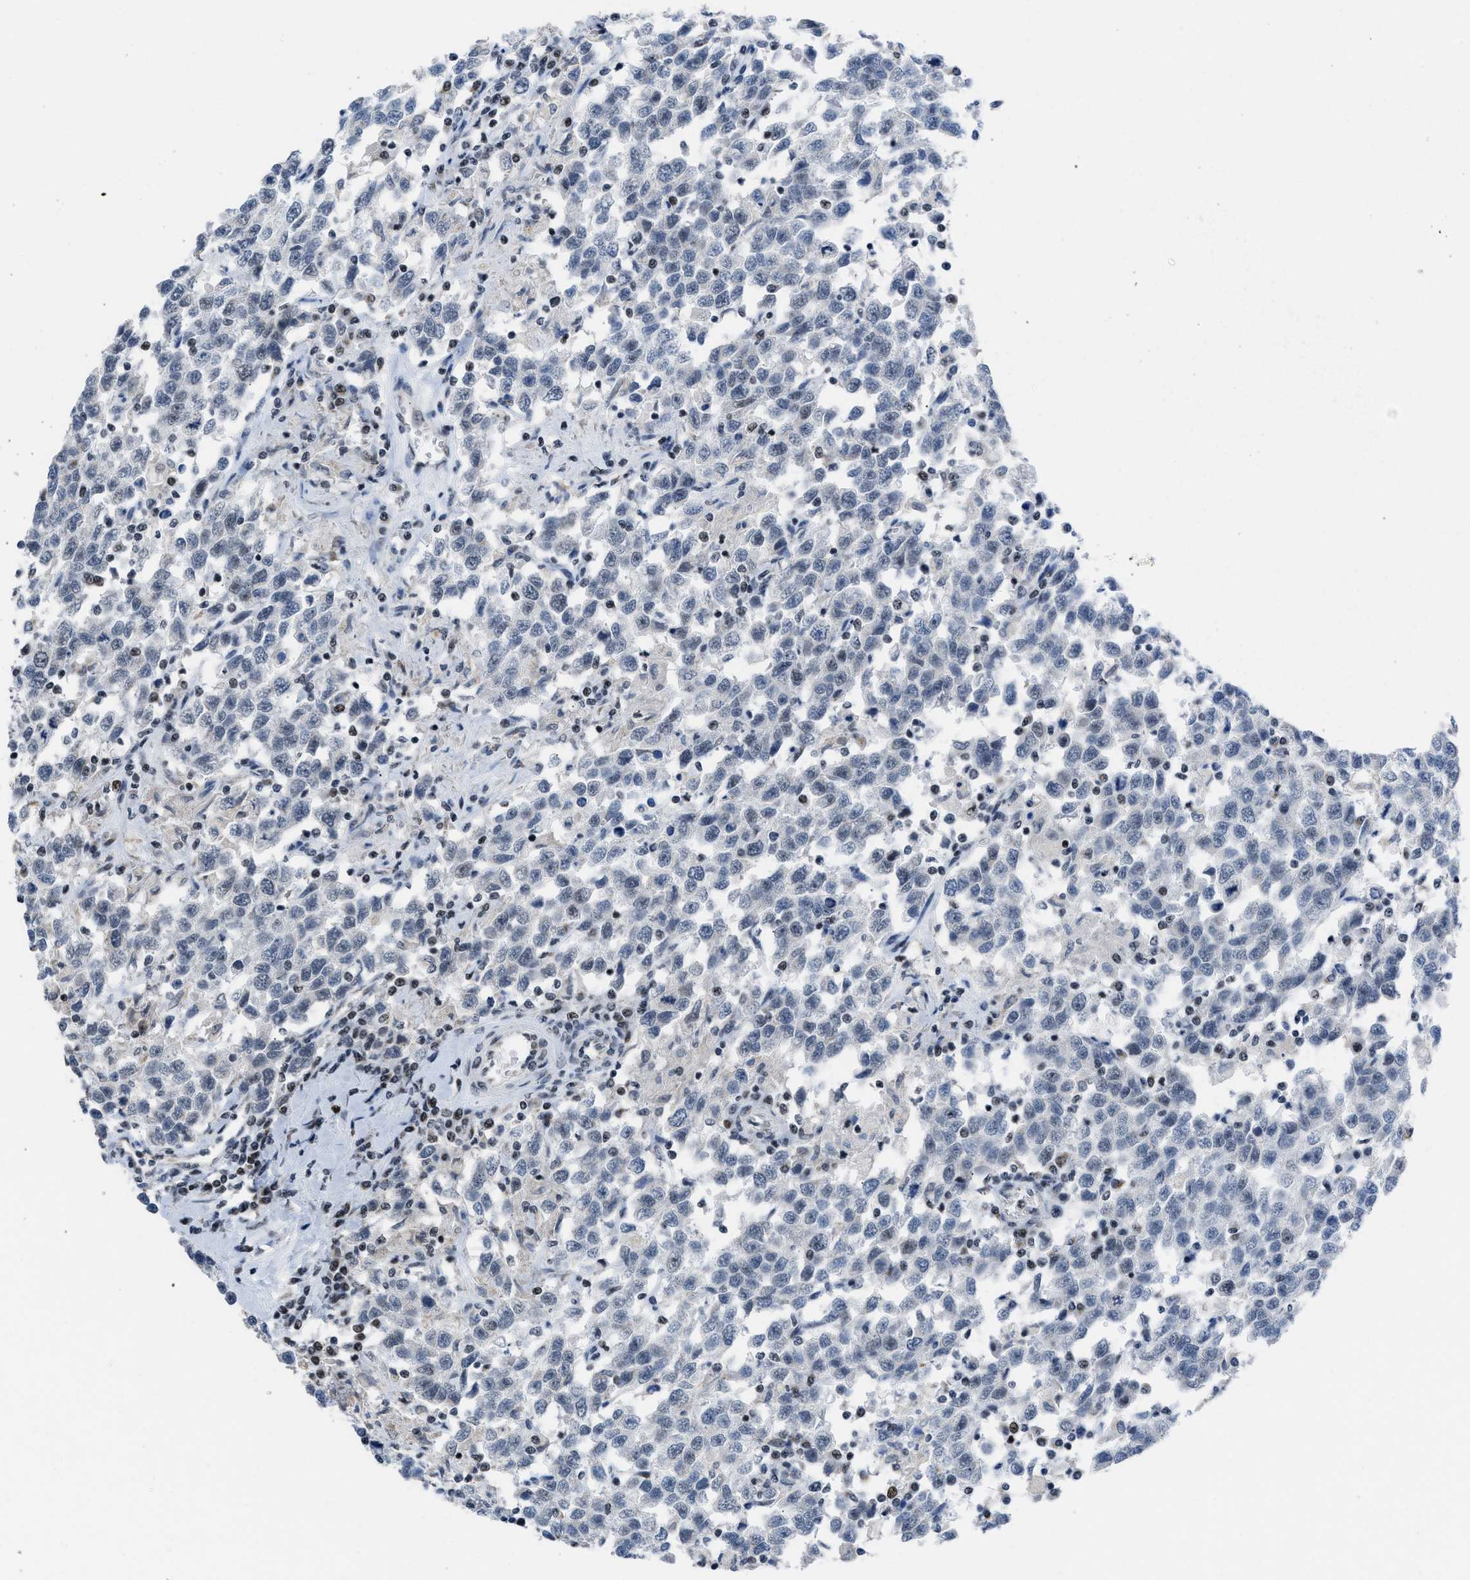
{"staining": {"intensity": "weak", "quantity": "<25%", "location": "nuclear"}, "tissue": "testis cancer", "cell_type": "Tumor cells", "image_type": "cancer", "snomed": [{"axis": "morphology", "description": "Seminoma, NOS"}, {"axis": "topography", "description": "Testis"}], "caption": "Immunohistochemistry micrograph of neoplastic tissue: human testis cancer stained with DAB (3,3'-diaminobenzidine) displays no significant protein expression in tumor cells.", "gene": "TERF2IP", "patient": {"sex": "male", "age": 41}}